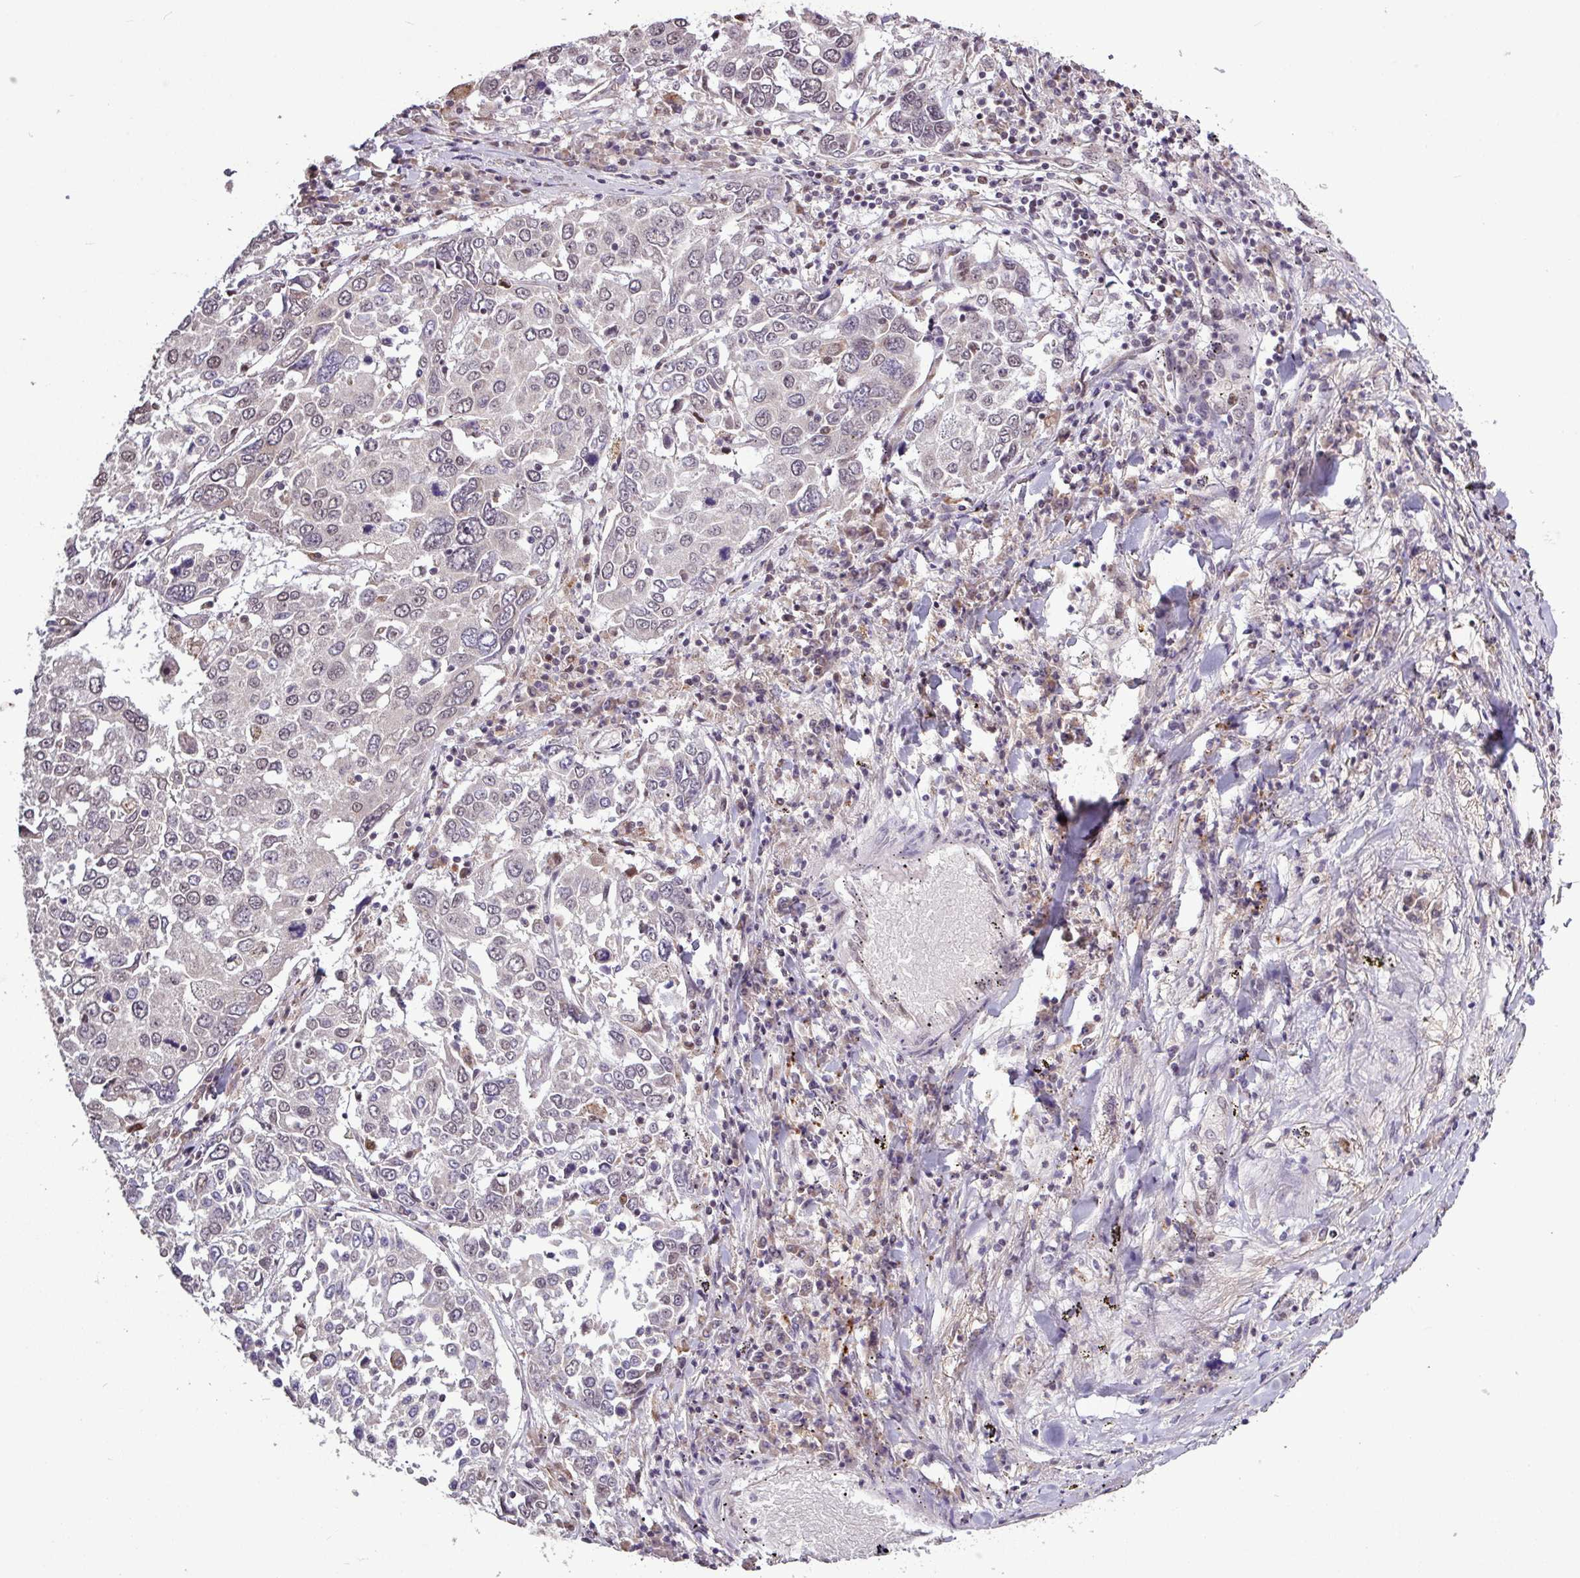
{"staining": {"intensity": "weak", "quantity": "<25%", "location": "nuclear"}, "tissue": "lung cancer", "cell_type": "Tumor cells", "image_type": "cancer", "snomed": [{"axis": "morphology", "description": "Squamous cell carcinoma, NOS"}, {"axis": "topography", "description": "Lung"}], "caption": "Immunohistochemical staining of human lung cancer (squamous cell carcinoma) demonstrates no significant positivity in tumor cells.", "gene": "SKIC2", "patient": {"sex": "male", "age": 65}}